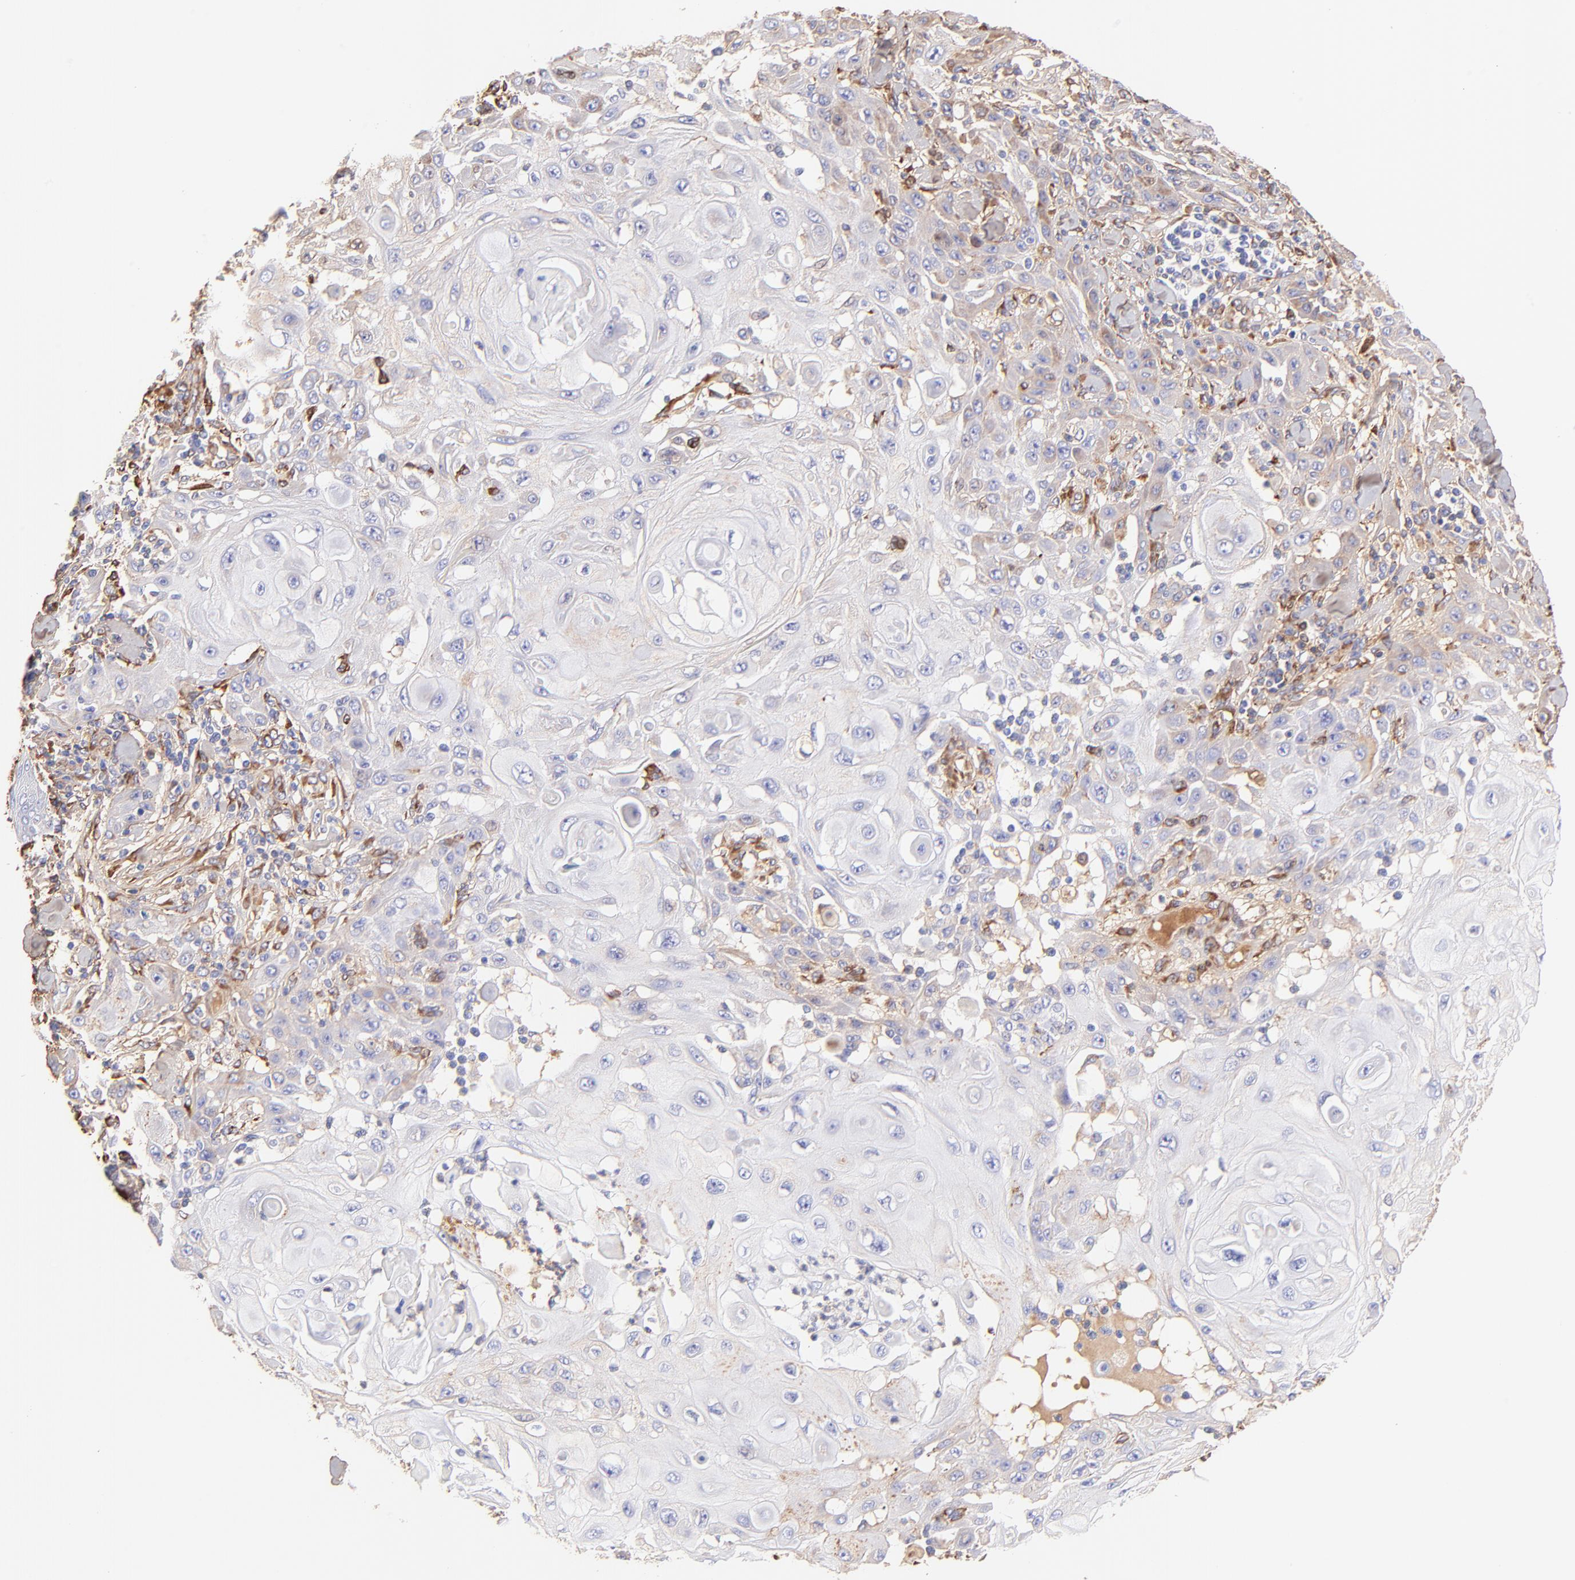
{"staining": {"intensity": "weak", "quantity": "<25%", "location": "cytoplasmic/membranous"}, "tissue": "skin cancer", "cell_type": "Tumor cells", "image_type": "cancer", "snomed": [{"axis": "morphology", "description": "Squamous cell carcinoma, NOS"}, {"axis": "topography", "description": "Skin"}], "caption": "This photomicrograph is of squamous cell carcinoma (skin) stained with IHC to label a protein in brown with the nuclei are counter-stained blue. There is no positivity in tumor cells.", "gene": "BGN", "patient": {"sex": "male", "age": 24}}